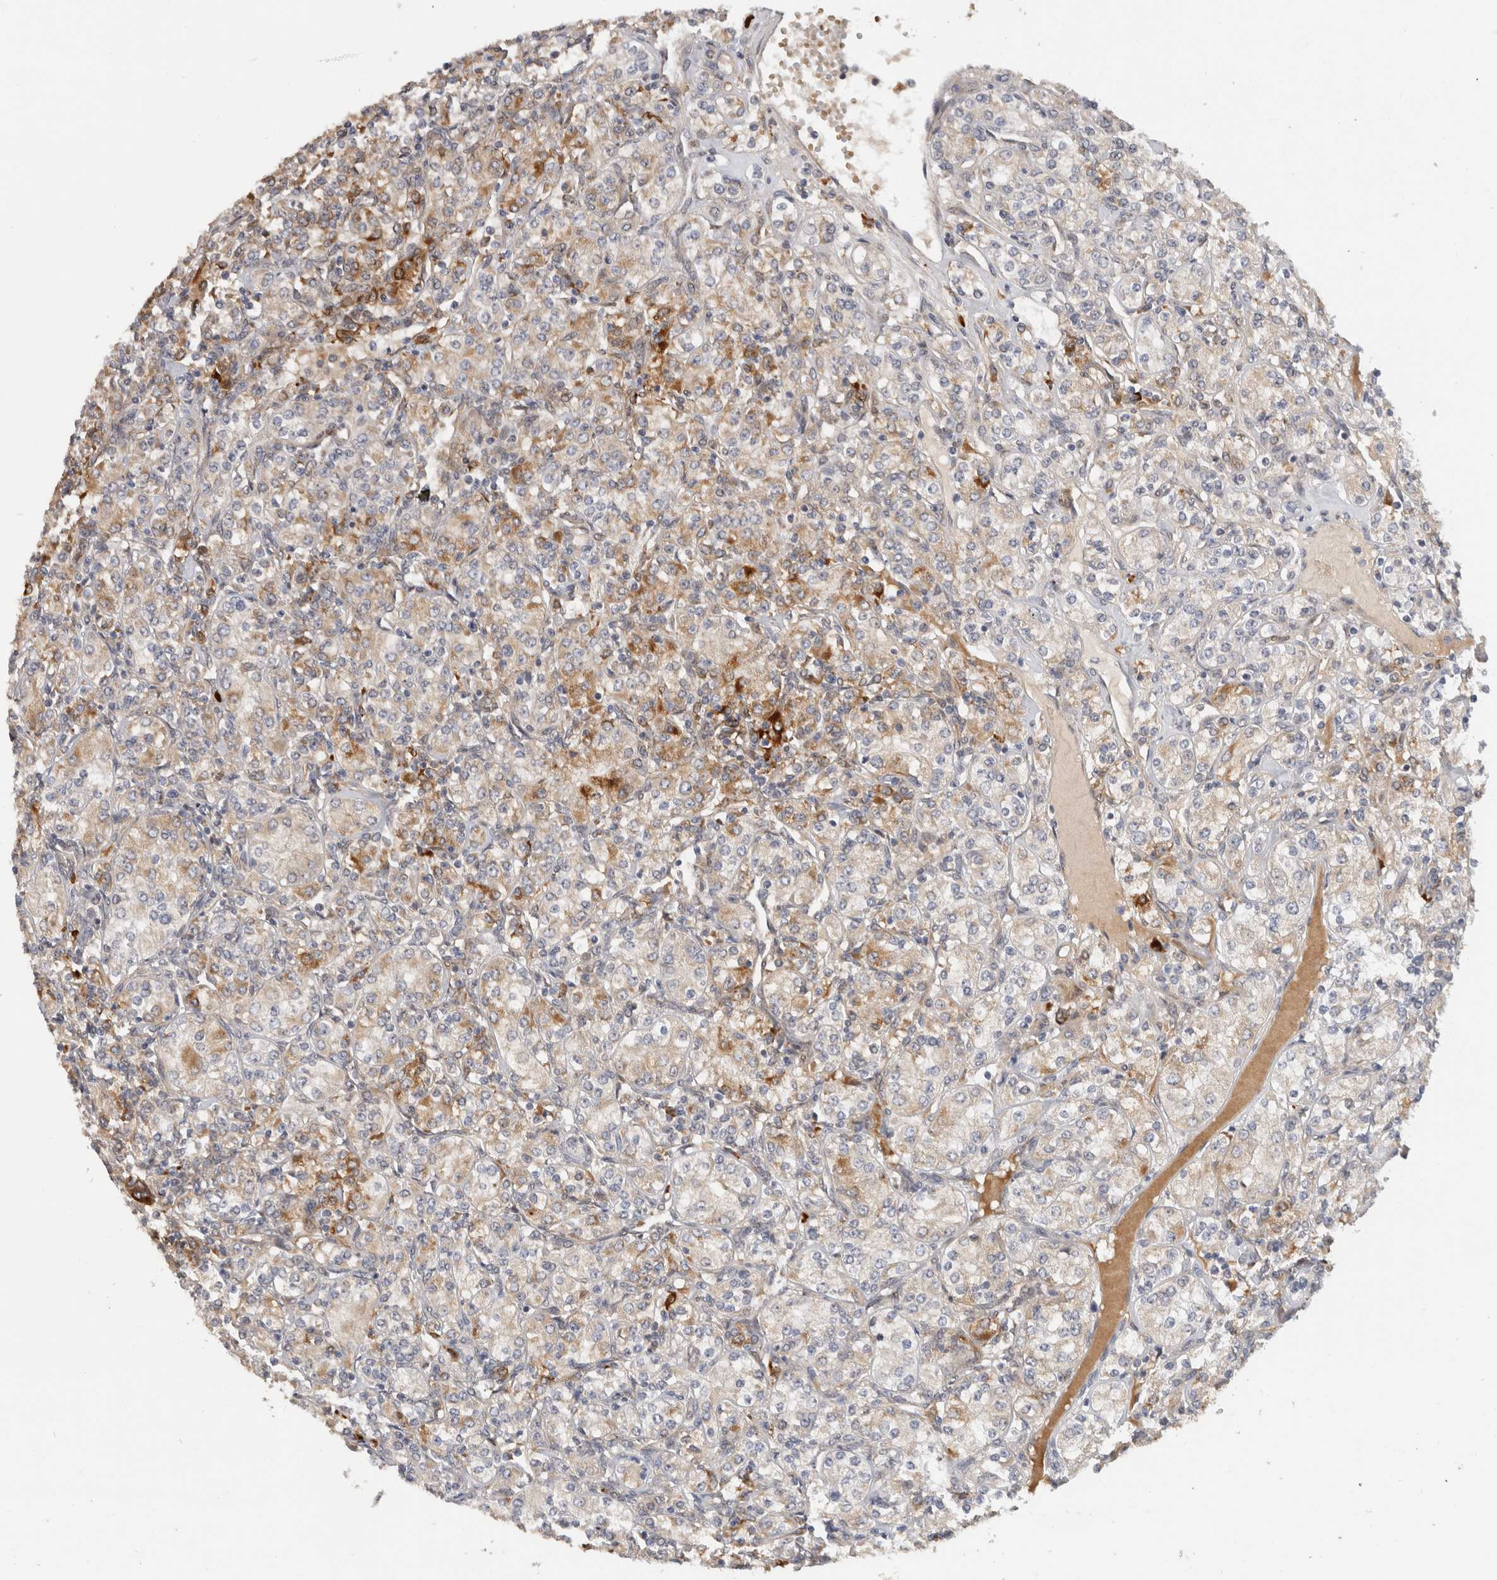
{"staining": {"intensity": "moderate", "quantity": "<25%", "location": "cytoplasmic/membranous"}, "tissue": "renal cancer", "cell_type": "Tumor cells", "image_type": "cancer", "snomed": [{"axis": "morphology", "description": "Adenocarcinoma, NOS"}, {"axis": "topography", "description": "Kidney"}], "caption": "There is low levels of moderate cytoplasmic/membranous expression in tumor cells of renal cancer, as demonstrated by immunohistochemical staining (brown color).", "gene": "APOL2", "patient": {"sex": "male", "age": 77}}